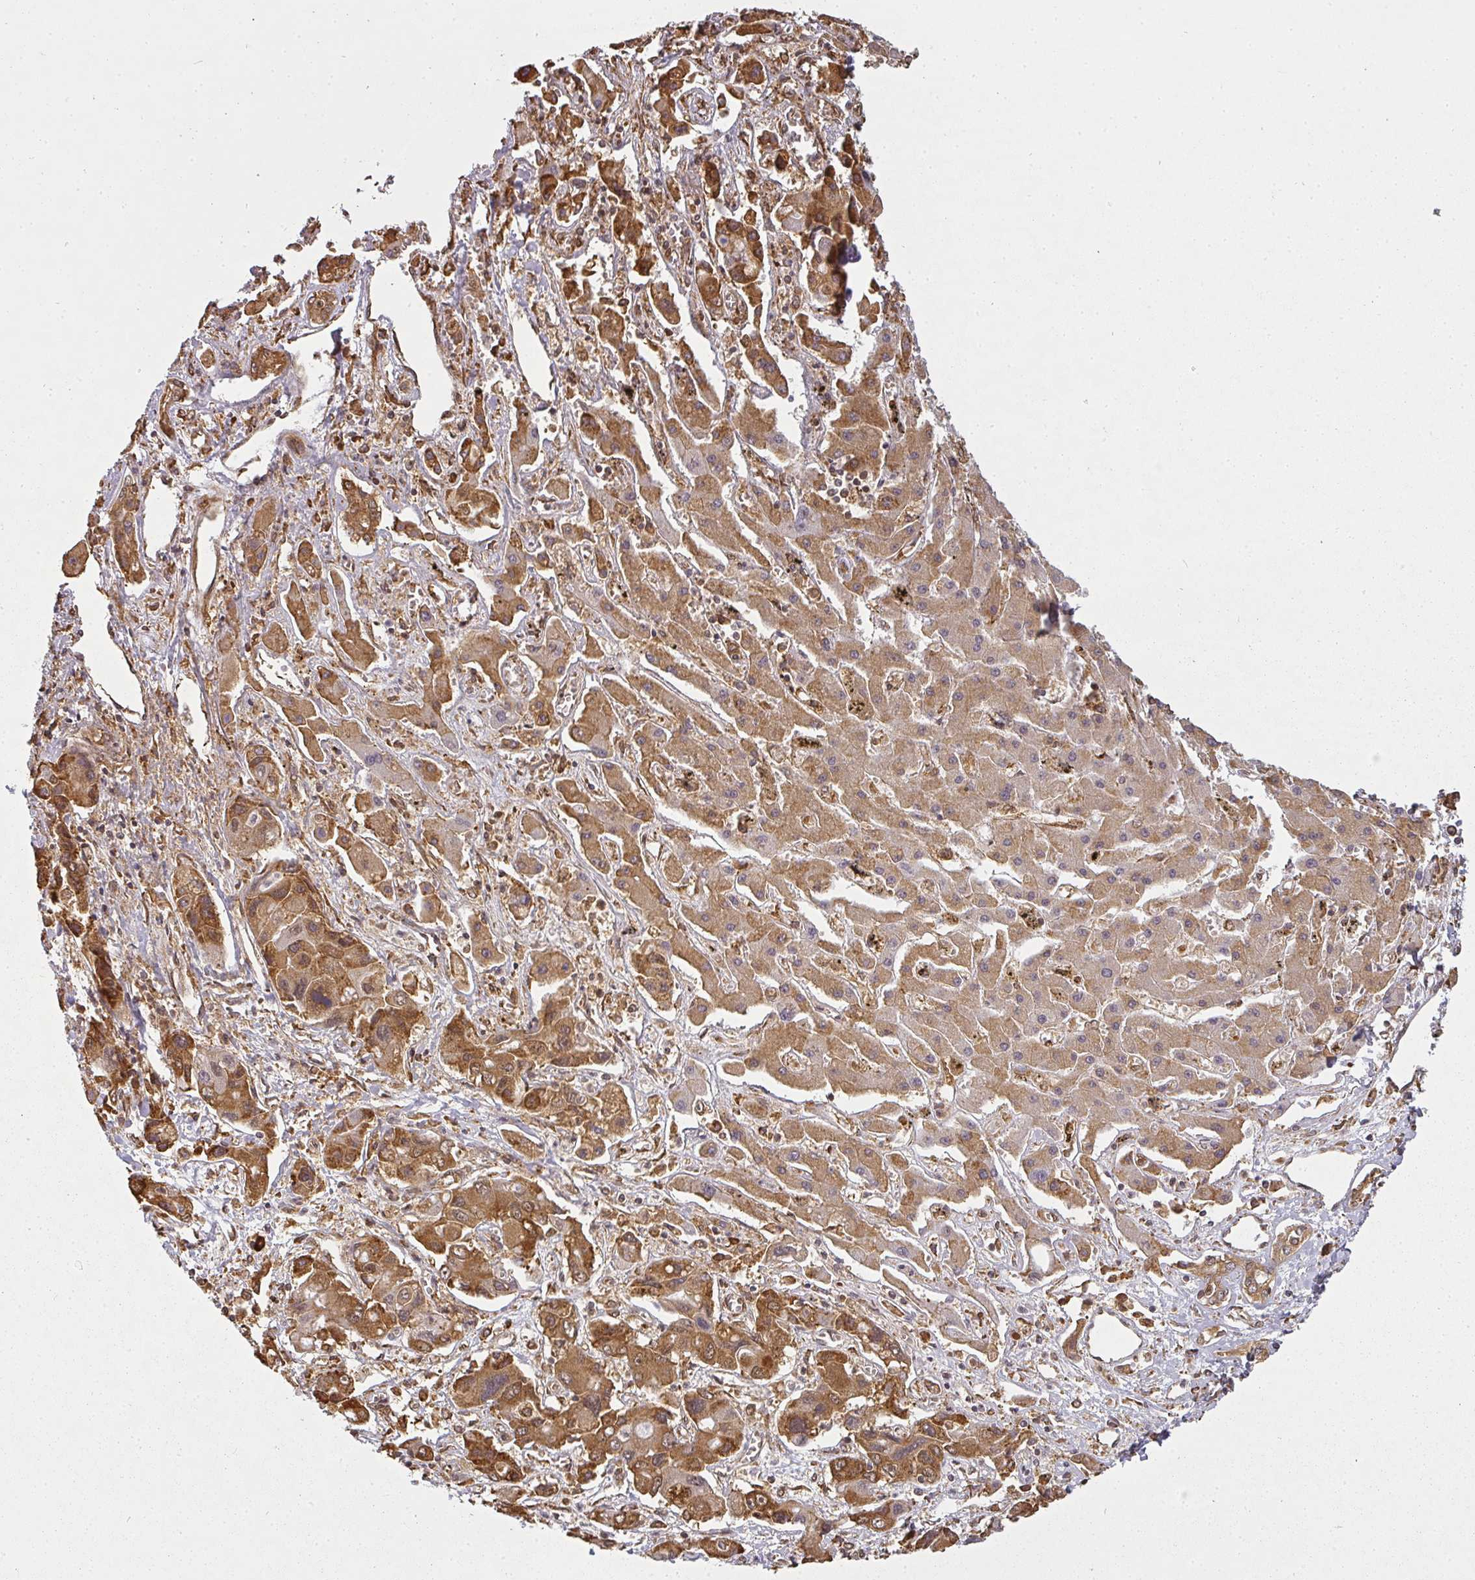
{"staining": {"intensity": "moderate", "quantity": ">75%", "location": "cytoplasmic/membranous"}, "tissue": "liver cancer", "cell_type": "Tumor cells", "image_type": "cancer", "snomed": [{"axis": "morphology", "description": "Cholangiocarcinoma"}, {"axis": "topography", "description": "Liver"}], "caption": "Immunohistochemistry (IHC) of liver cancer (cholangiocarcinoma) exhibits medium levels of moderate cytoplasmic/membranous positivity in approximately >75% of tumor cells.", "gene": "PPP6R3", "patient": {"sex": "male", "age": 67}}